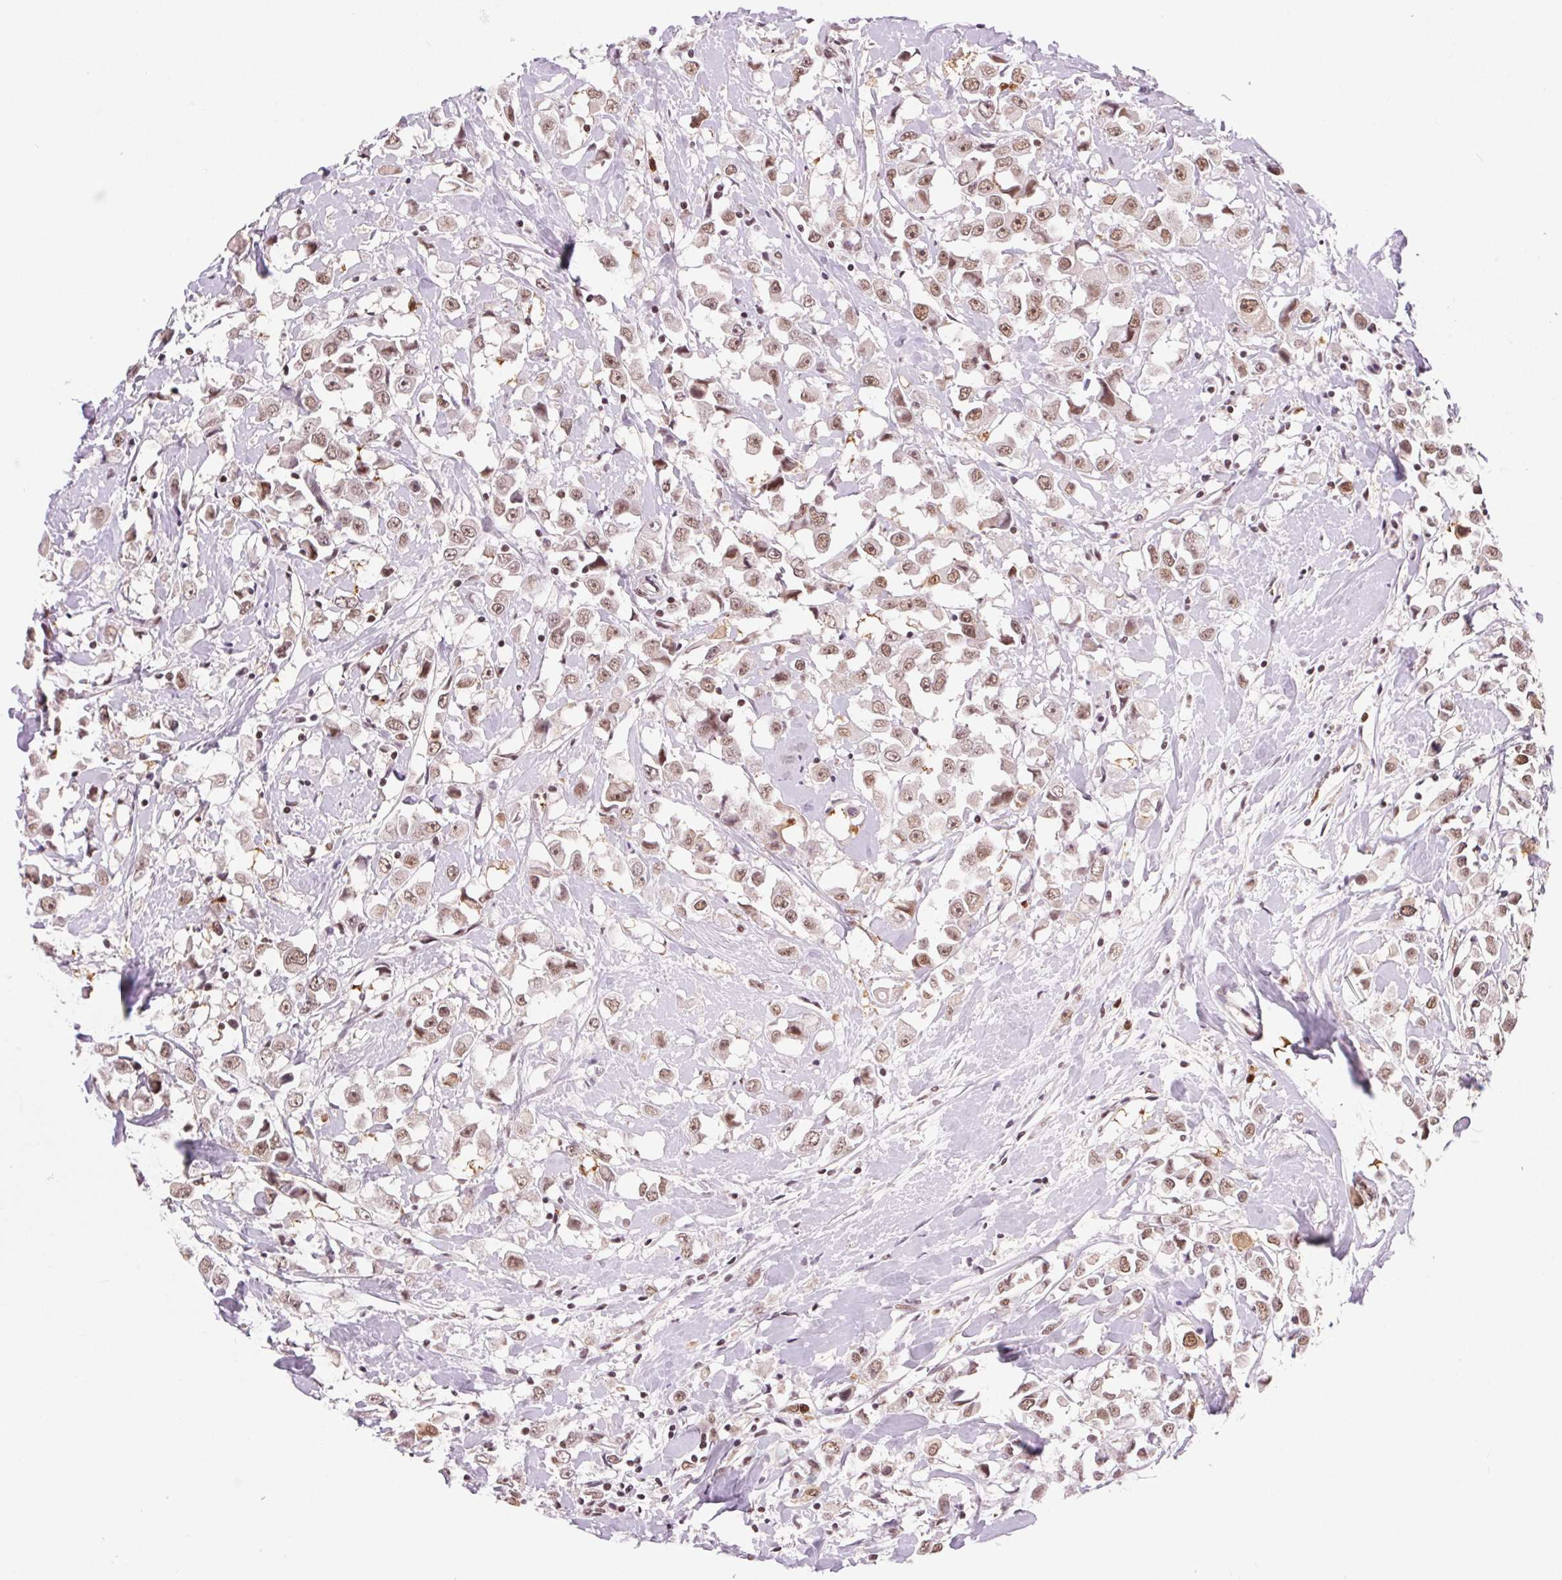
{"staining": {"intensity": "moderate", "quantity": ">75%", "location": "nuclear"}, "tissue": "breast cancer", "cell_type": "Tumor cells", "image_type": "cancer", "snomed": [{"axis": "morphology", "description": "Duct carcinoma"}, {"axis": "topography", "description": "Breast"}], "caption": "High-power microscopy captured an immunohistochemistry (IHC) histopathology image of breast cancer (infiltrating ductal carcinoma), revealing moderate nuclear positivity in approximately >75% of tumor cells.", "gene": "CD2BP2", "patient": {"sex": "female", "age": 61}}